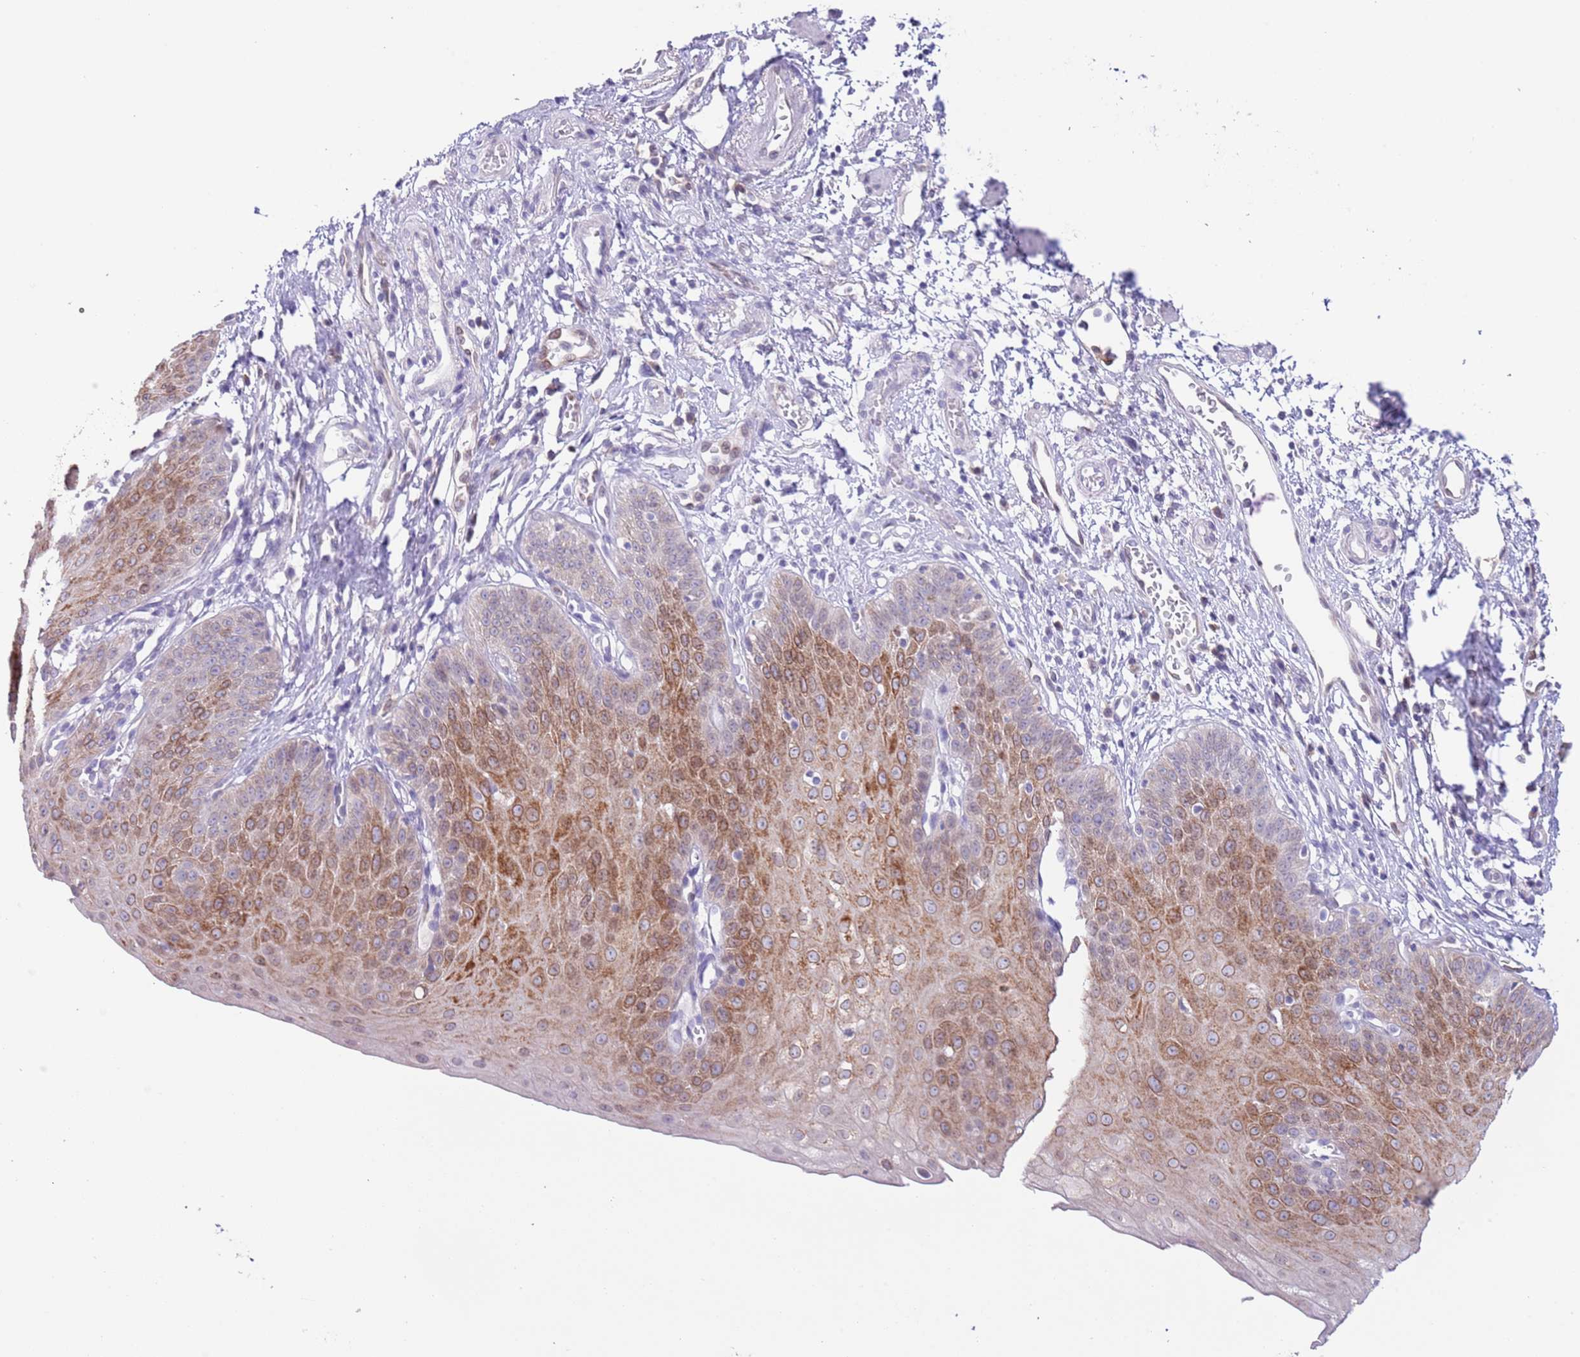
{"staining": {"intensity": "strong", "quantity": "25%-75%", "location": "cytoplasmic/membranous"}, "tissue": "esophagus", "cell_type": "Squamous epithelial cells", "image_type": "normal", "snomed": [{"axis": "morphology", "description": "Normal tissue, NOS"}, {"axis": "topography", "description": "Esophagus"}], "caption": "A high amount of strong cytoplasmic/membranous positivity is identified in about 25%-75% of squamous epithelial cells in normal esophagus.", "gene": "EBPL", "patient": {"sex": "male", "age": 71}}